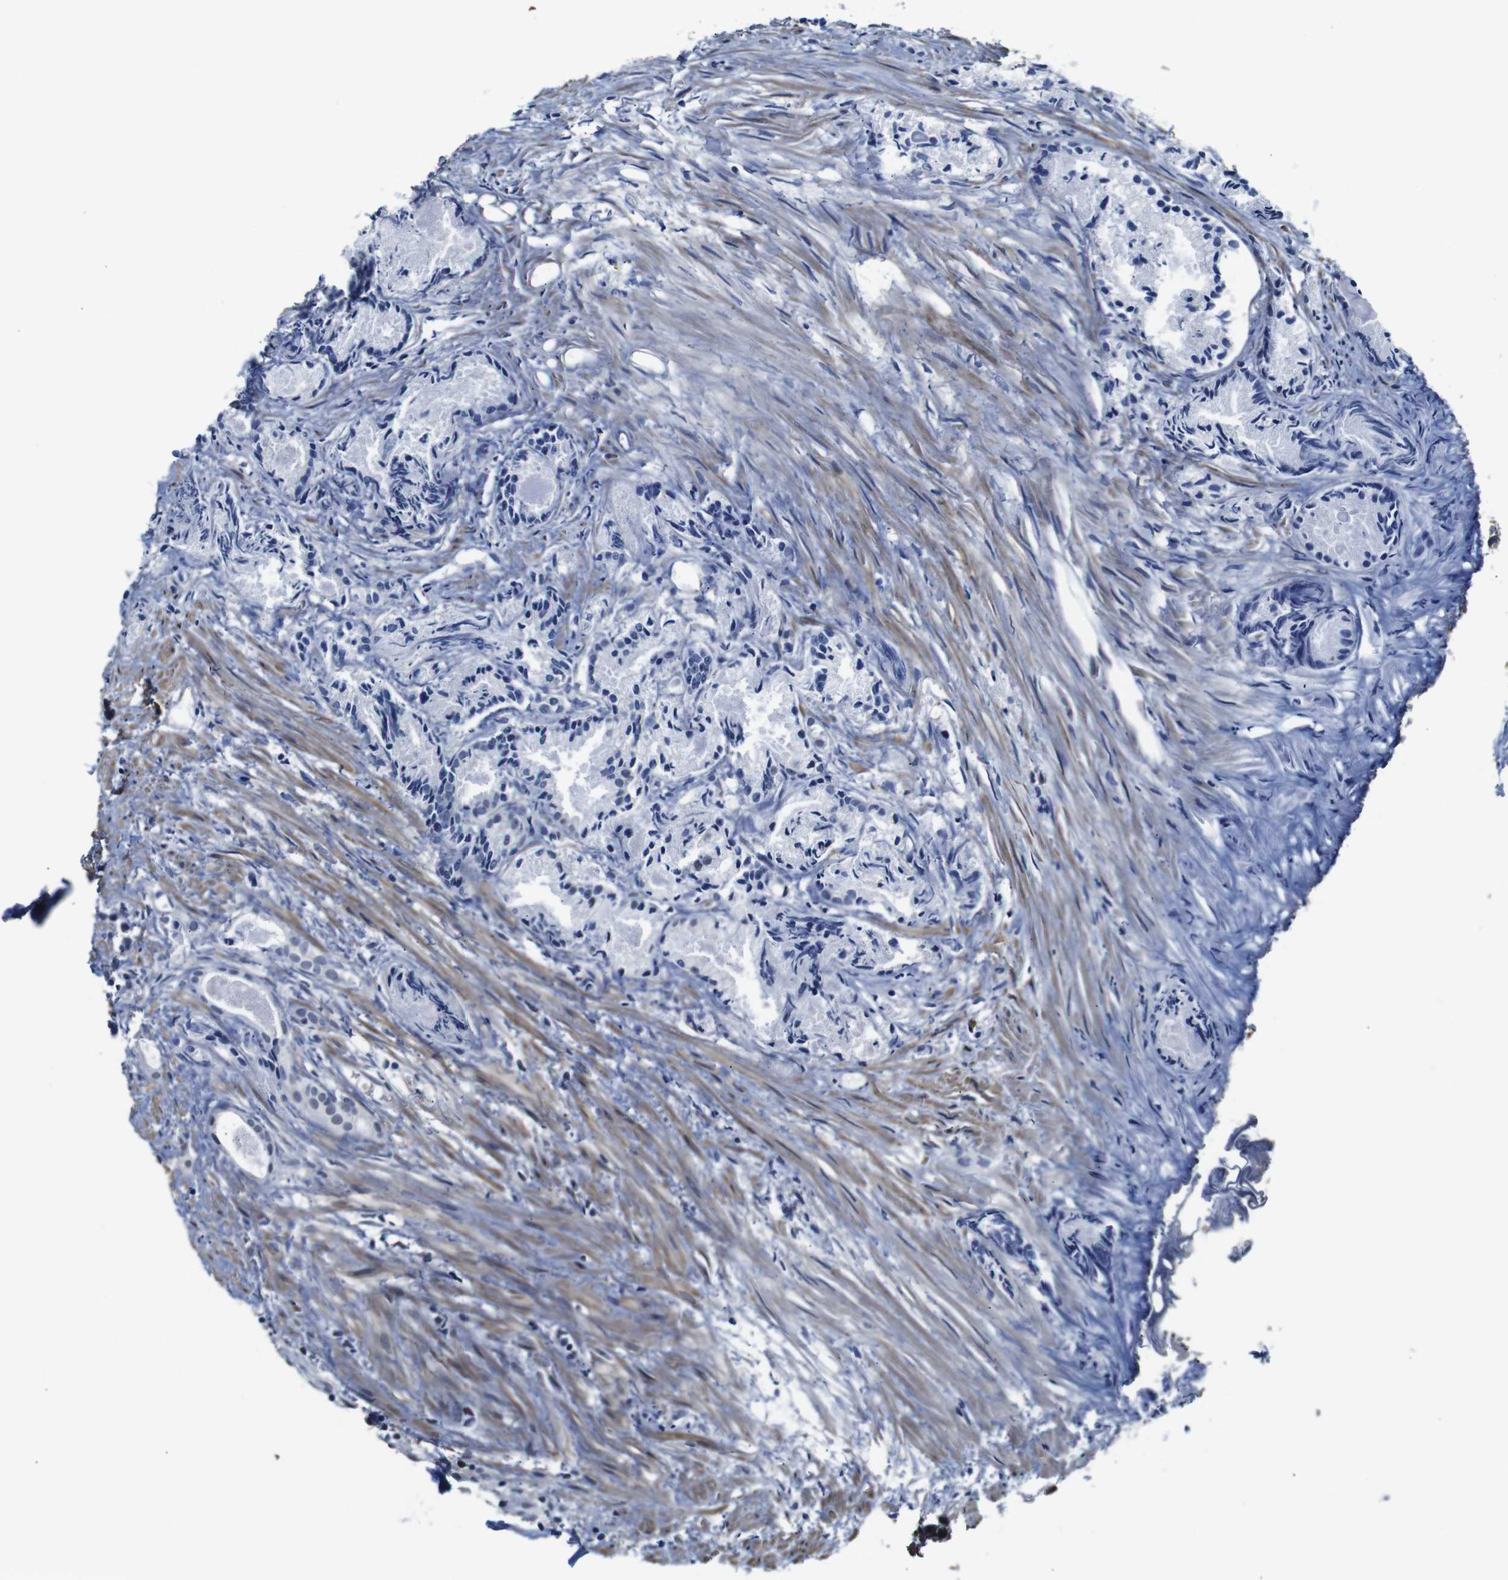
{"staining": {"intensity": "negative", "quantity": "none", "location": "none"}, "tissue": "prostate cancer", "cell_type": "Tumor cells", "image_type": "cancer", "snomed": [{"axis": "morphology", "description": "Adenocarcinoma, Low grade"}, {"axis": "topography", "description": "Prostate"}], "caption": "IHC photomicrograph of adenocarcinoma (low-grade) (prostate) stained for a protein (brown), which shows no positivity in tumor cells.", "gene": "ILDR2", "patient": {"sex": "male", "age": 72}}